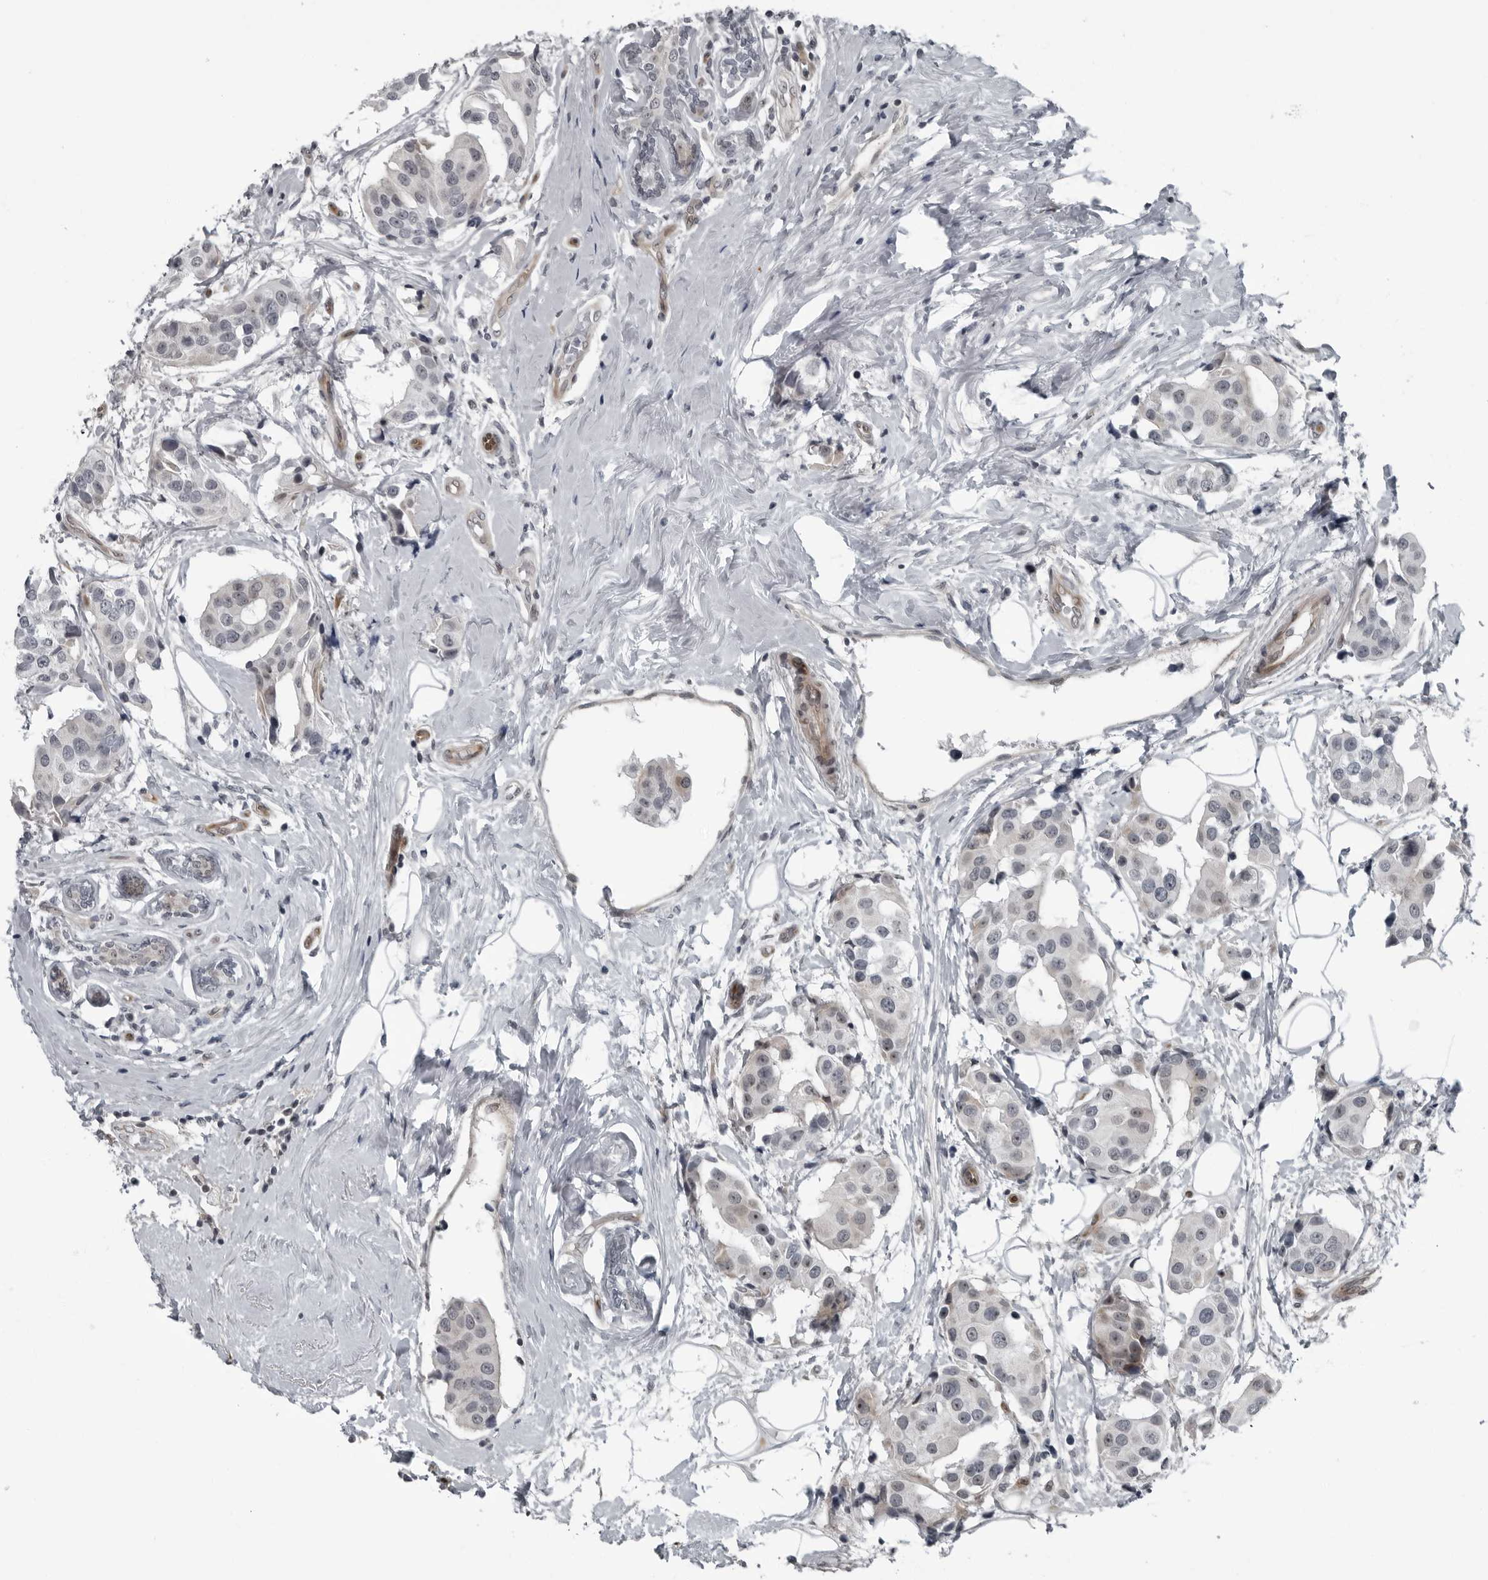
{"staining": {"intensity": "negative", "quantity": "none", "location": "none"}, "tissue": "breast cancer", "cell_type": "Tumor cells", "image_type": "cancer", "snomed": [{"axis": "morphology", "description": "Normal tissue, NOS"}, {"axis": "morphology", "description": "Duct carcinoma"}, {"axis": "topography", "description": "Breast"}], "caption": "Image shows no protein staining in tumor cells of breast cancer (infiltrating ductal carcinoma) tissue.", "gene": "FAM102B", "patient": {"sex": "female", "age": 39}}